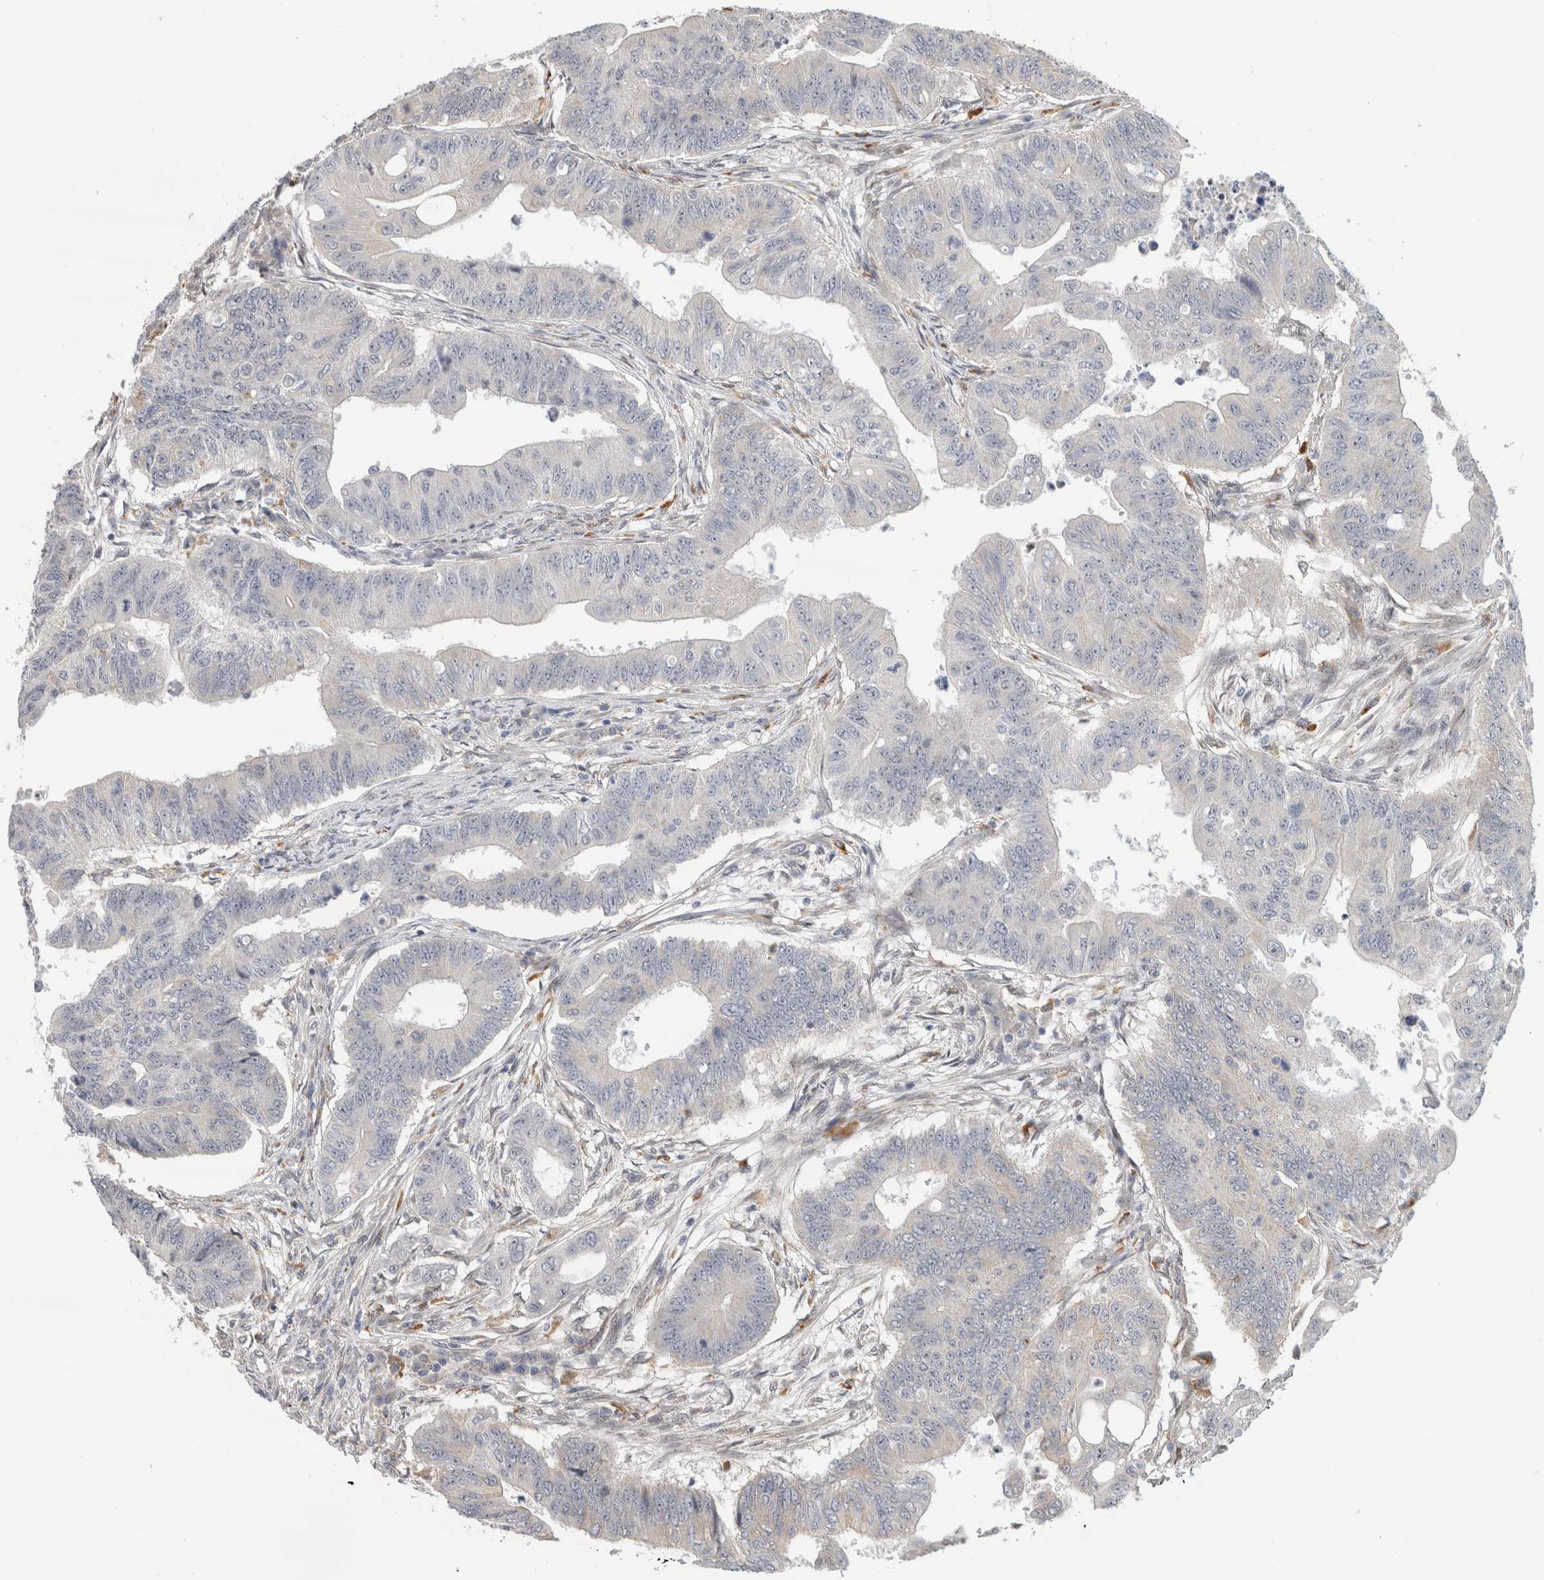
{"staining": {"intensity": "negative", "quantity": "none", "location": "none"}, "tissue": "colorectal cancer", "cell_type": "Tumor cells", "image_type": "cancer", "snomed": [{"axis": "morphology", "description": "Adenoma, NOS"}, {"axis": "morphology", "description": "Adenocarcinoma, NOS"}, {"axis": "topography", "description": "Colon"}], "caption": "Immunohistochemistry (IHC) of colorectal cancer demonstrates no positivity in tumor cells.", "gene": "NAB2", "patient": {"sex": "male", "age": 79}}